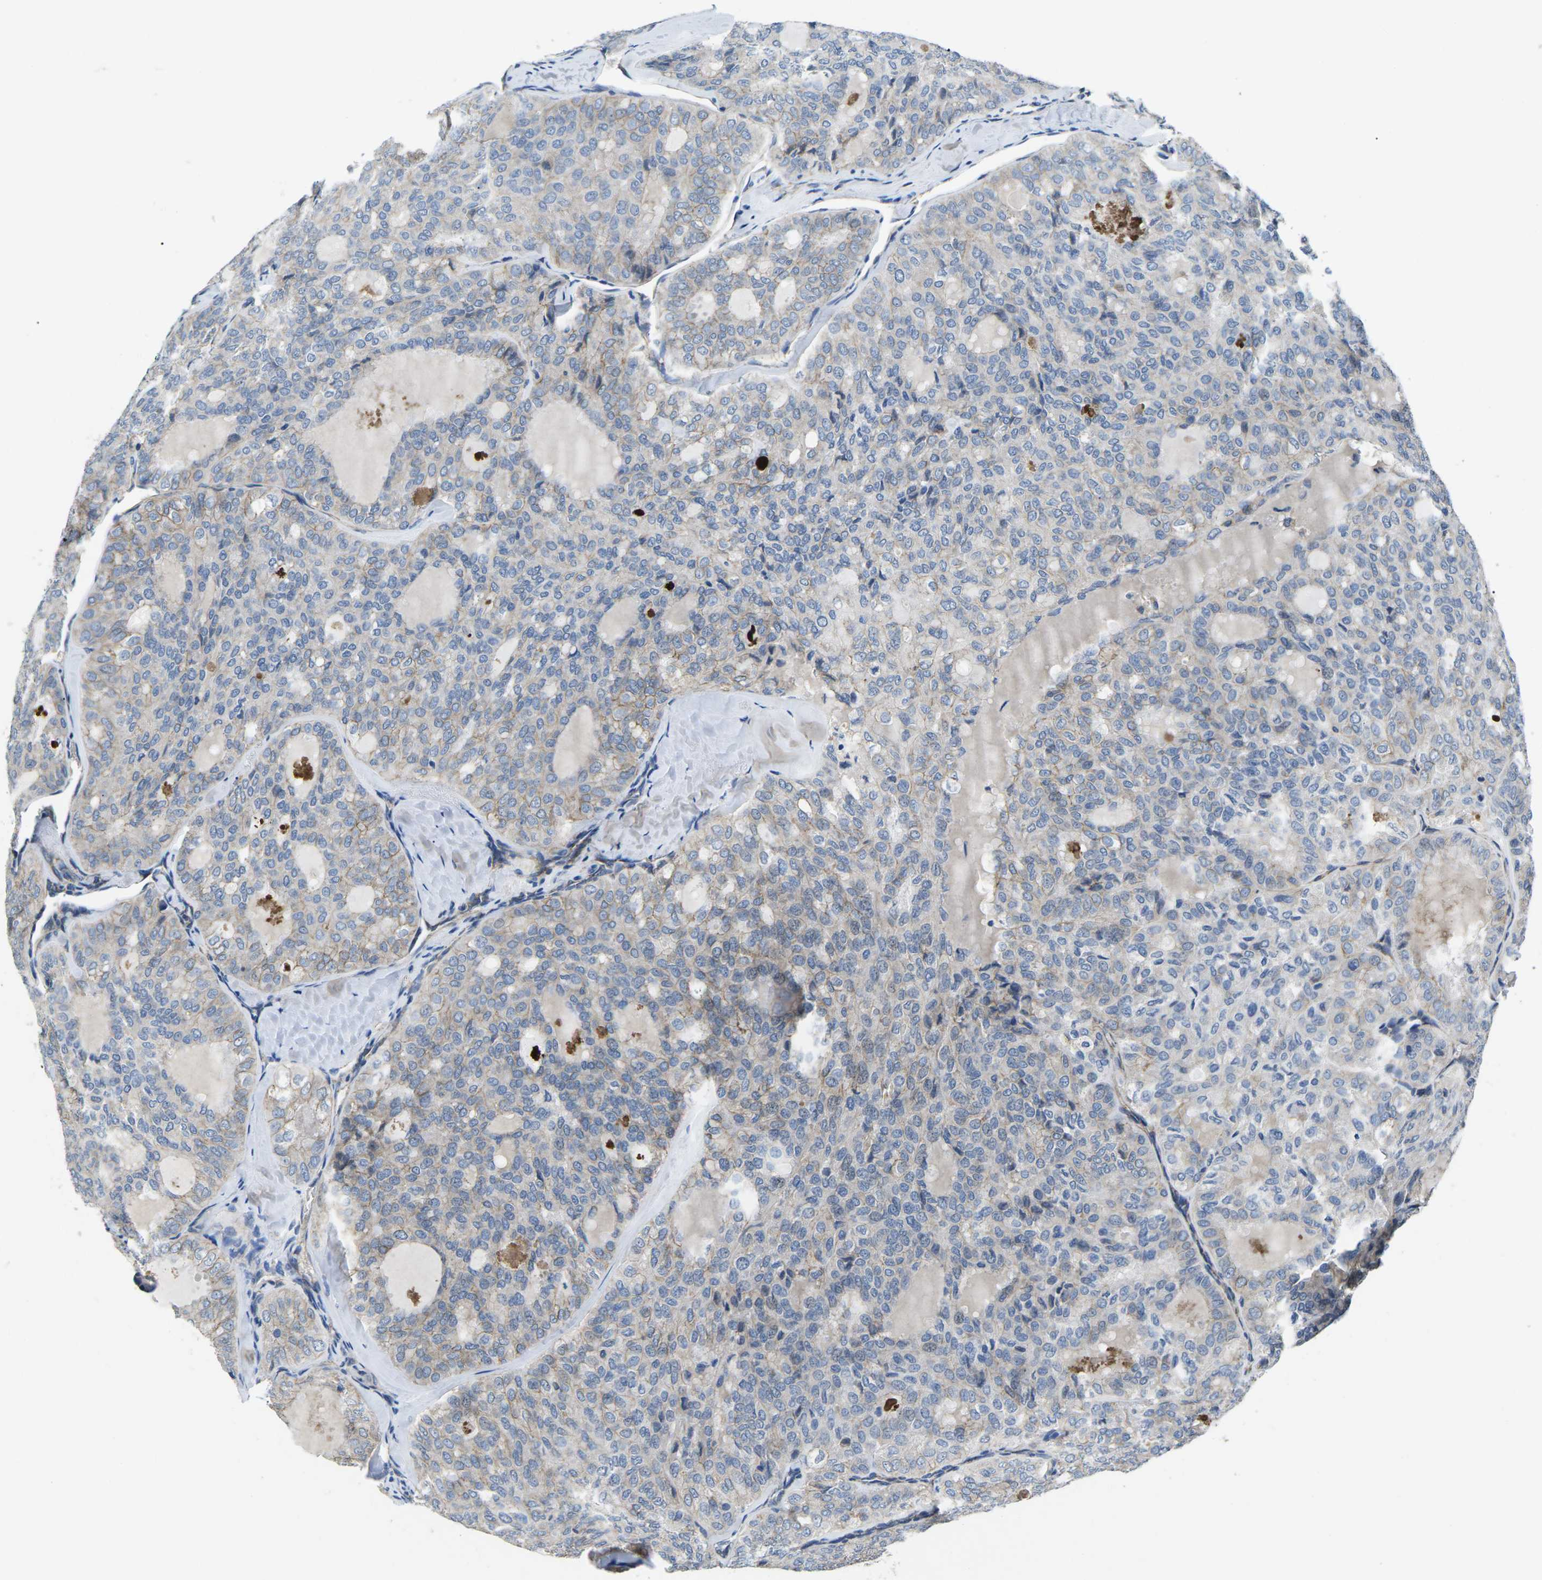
{"staining": {"intensity": "weak", "quantity": "<25%", "location": "cytoplasmic/membranous"}, "tissue": "thyroid cancer", "cell_type": "Tumor cells", "image_type": "cancer", "snomed": [{"axis": "morphology", "description": "Follicular adenoma carcinoma, NOS"}, {"axis": "topography", "description": "Thyroid gland"}], "caption": "Immunohistochemistry (IHC) histopathology image of human thyroid cancer (follicular adenoma carcinoma) stained for a protein (brown), which demonstrates no expression in tumor cells.", "gene": "CTNND1", "patient": {"sex": "male", "age": 75}}